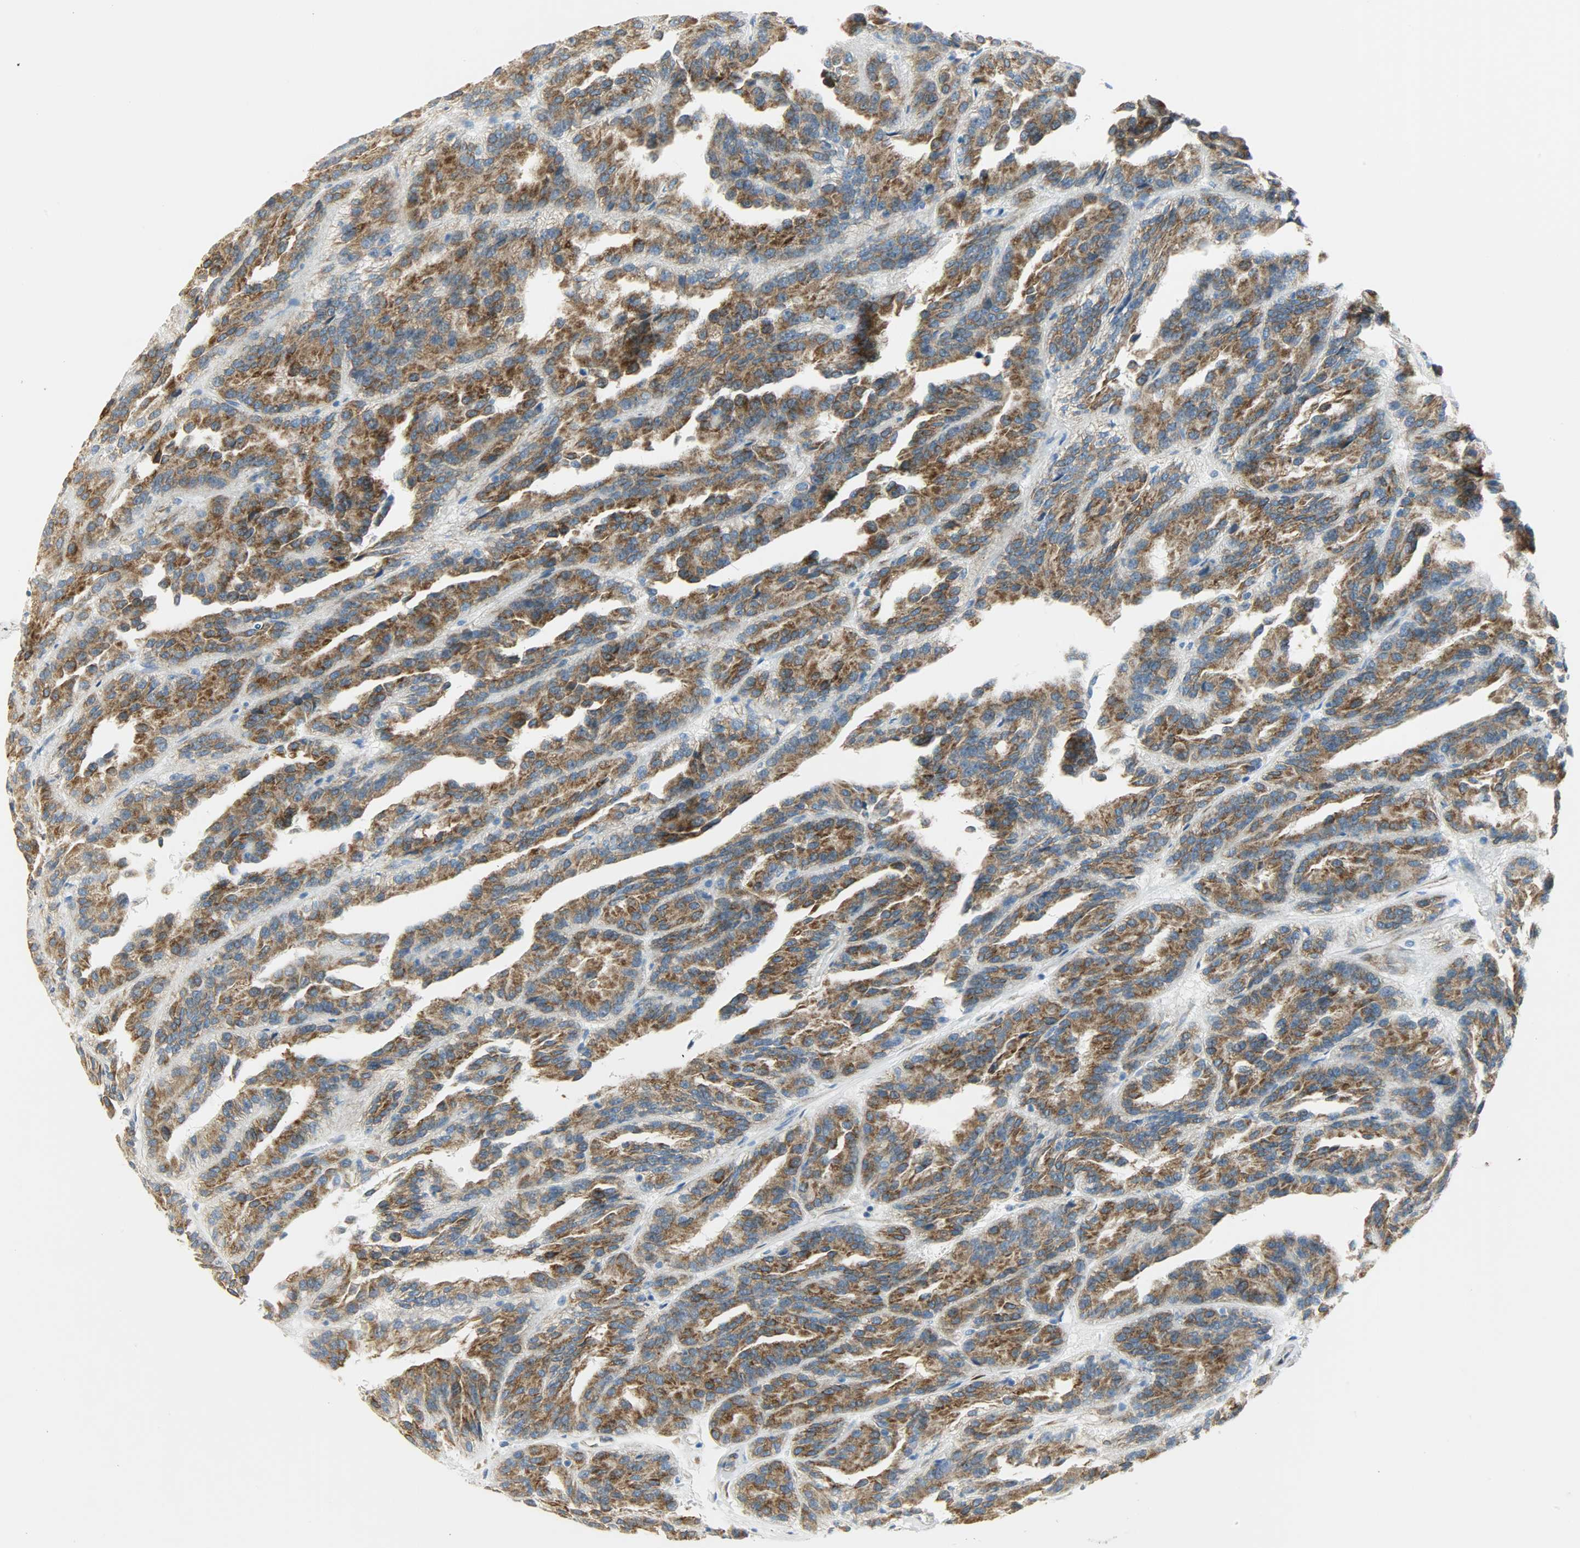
{"staining": {"intensity": "strong", "quantity": ">75%", "location": "cytoplasmic/membranous"}, "tissue": "renal cancer", "cell_type": "Tumor cells", "image_type": "cancer", "snomed": [{"axis": "morphology", "description": "Adenocarcinoma, NOS"}, {"axis": "topography", "description": "Kidney"}], "caption": "IHC micrograph of neoplastic tissue: renal cancer stained using IHC shows high levels of strong protein expression localized specifically in the cytoplasmic/membranous of tumor cells, appearing as a cytoplasmic/membranous brown color.", "gene": "PKD2", "patient": {"sex": "male", "age": 46}}